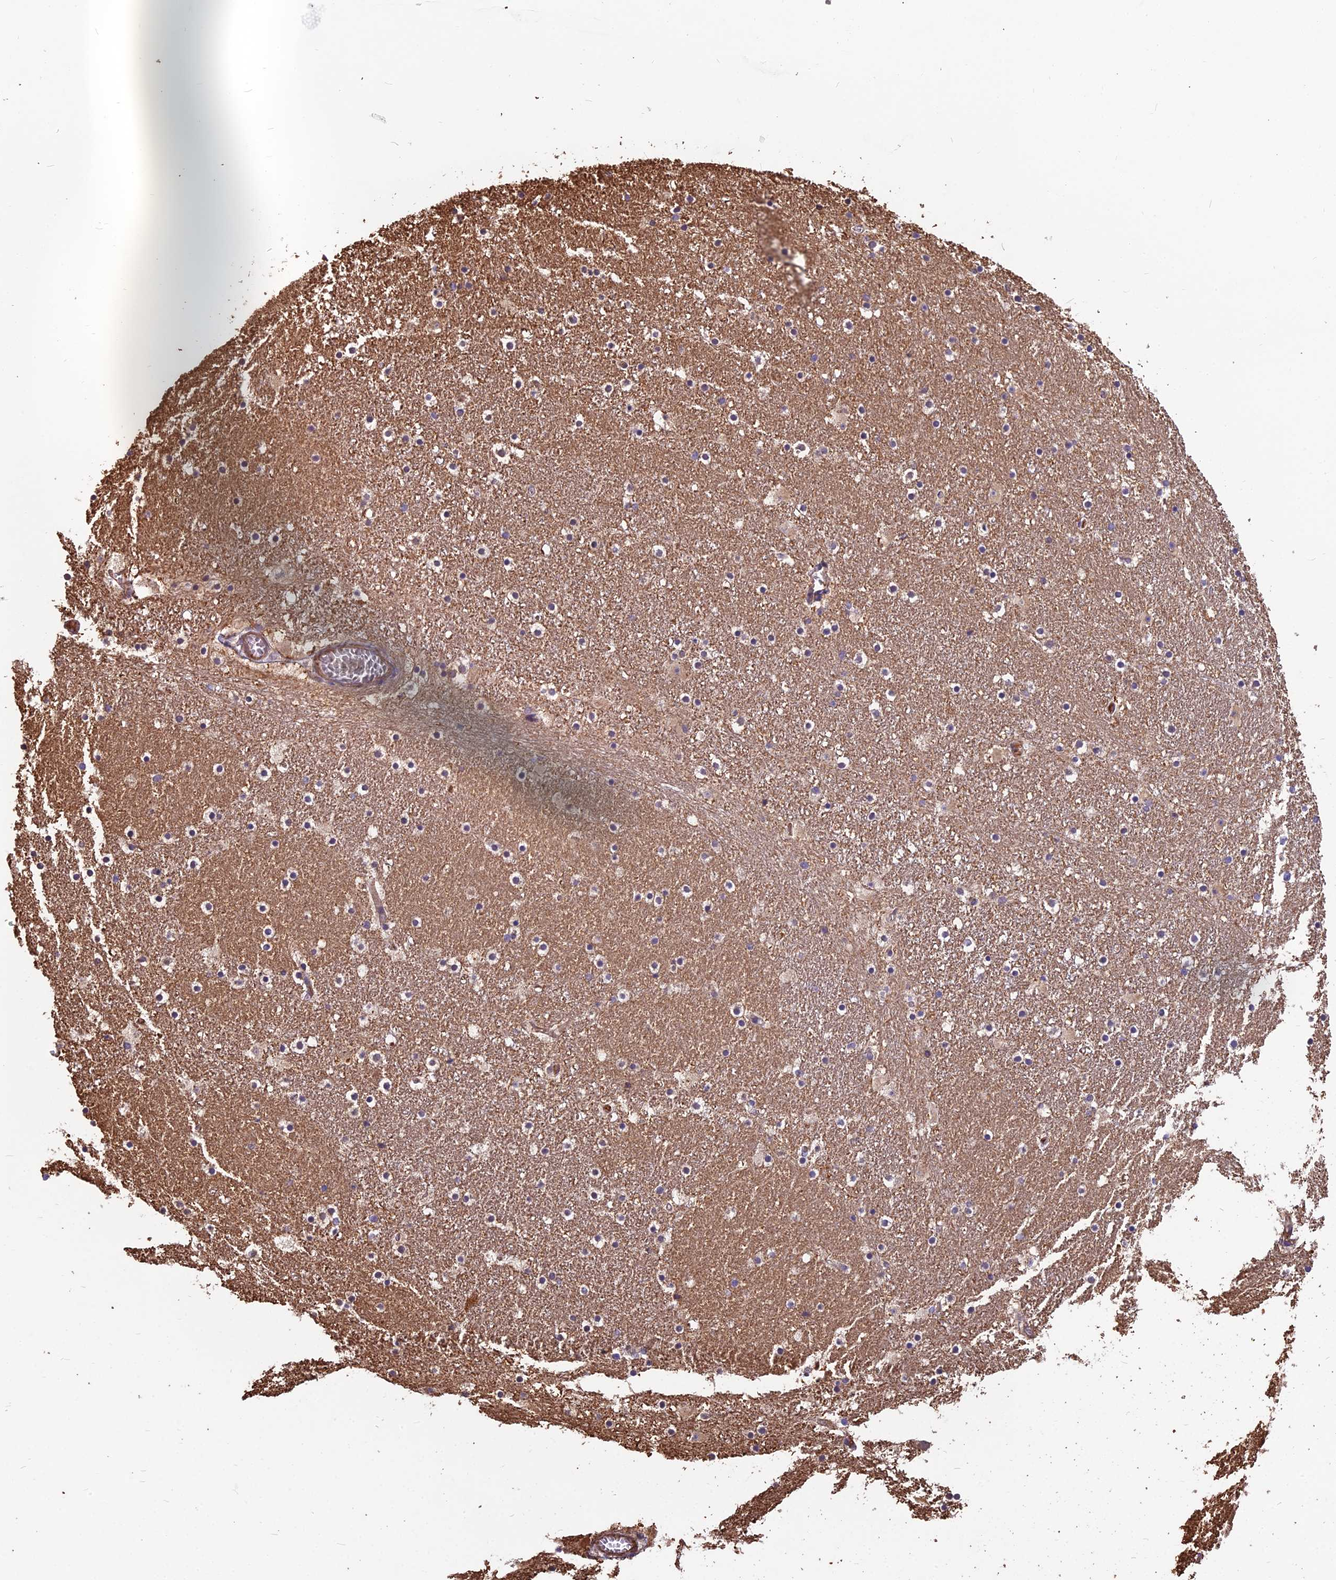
{"staining": {"intensity": "weak", "quantity": "<25%", "location": "cytoplasmic/membranous"}, "tissue": "caudate", "cell_type": "Glial cells", "image_type": "normal", "snomed": [{"axis": "morphology", "description": "Normal tissue, NOS"}, {"axis": "topography", "description": "Lateral ventricle wall"}], "caption": "DAB (3,3'-diaminobenzidine) immunohistochemical staining of unremarkable caudate demonstrates no significant expression in glial cells.", "gene": "SPDL1", "patient": {"sex": "male", "age": 45}}